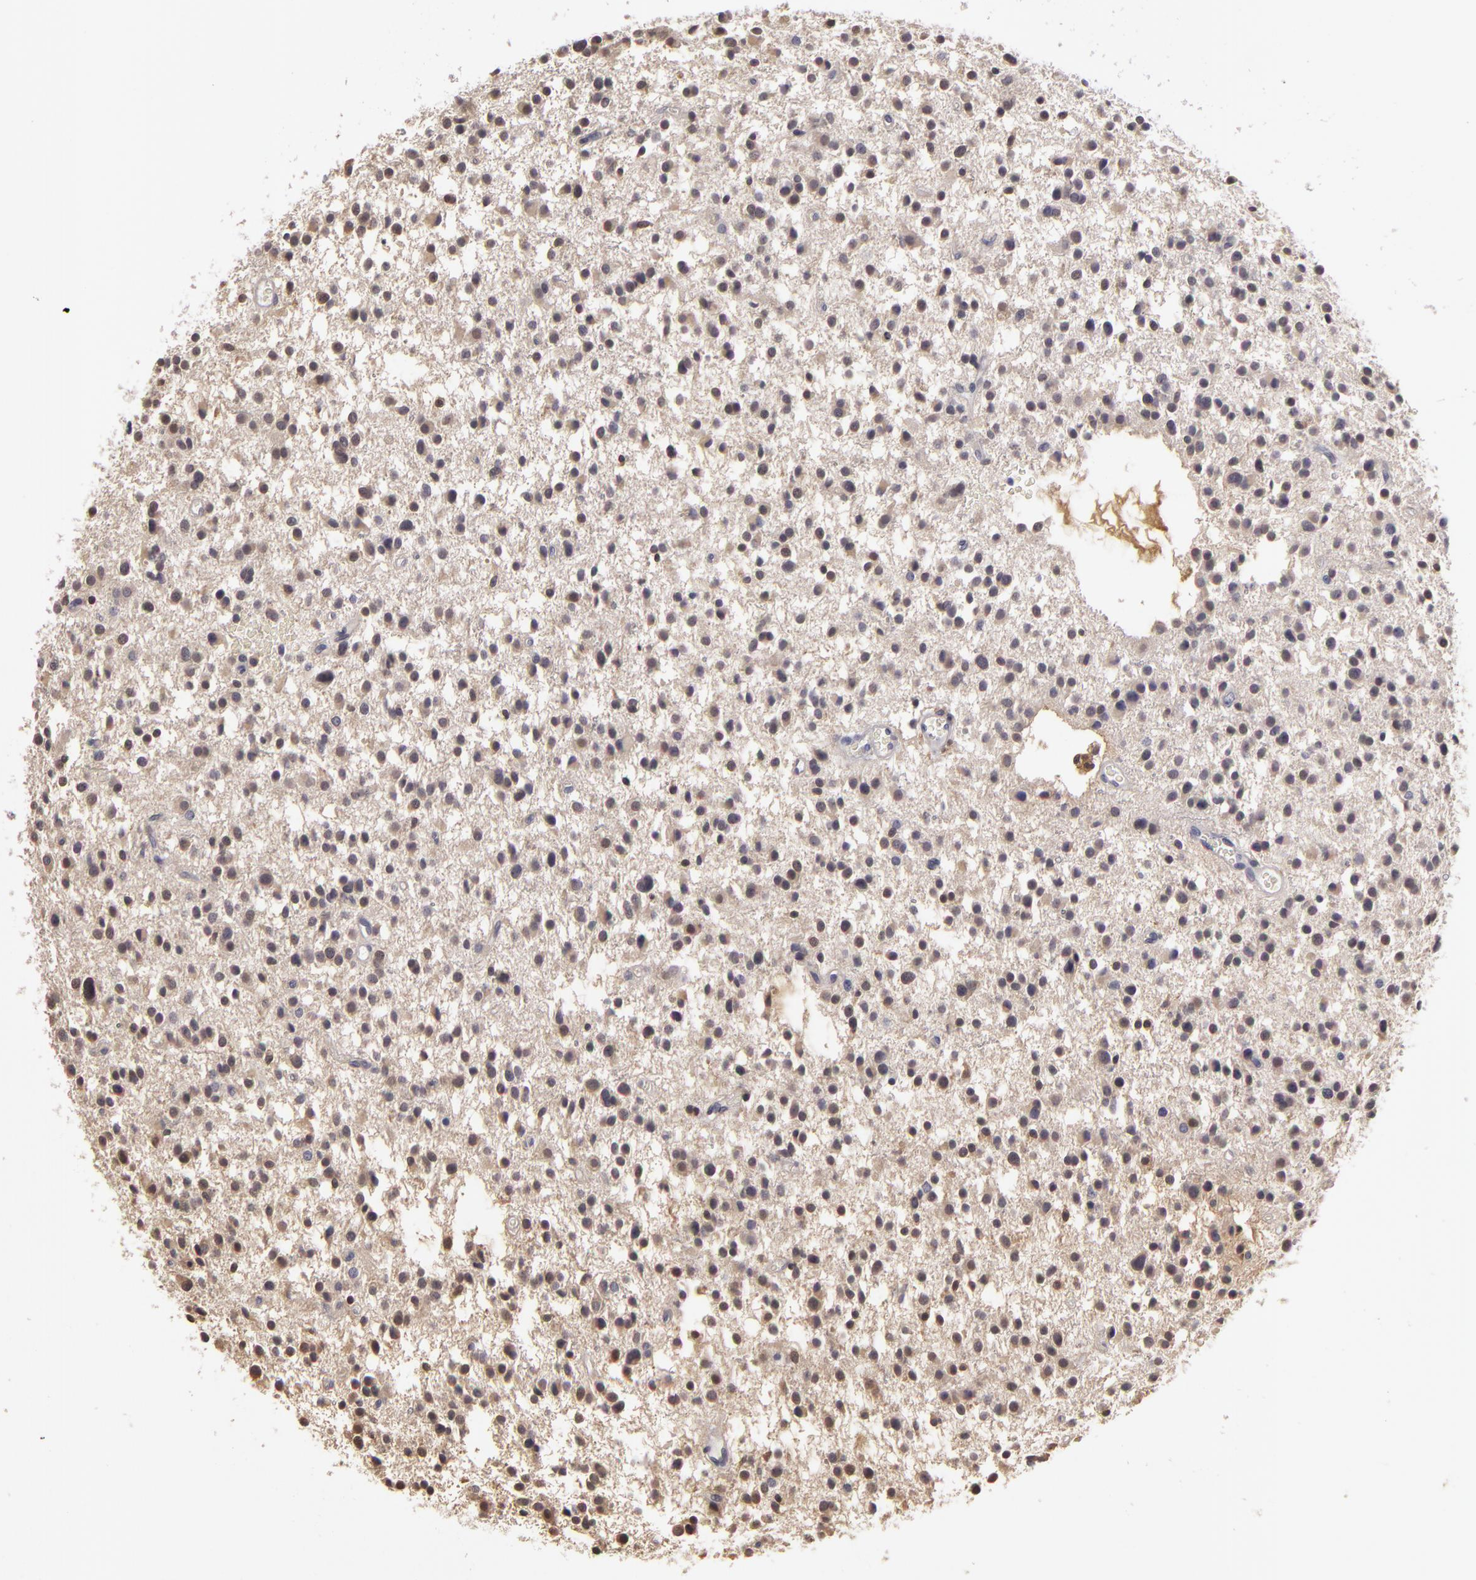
{"staining": {"intensity": "negative", "quantity": "none", "location": "none"}, "tissue": "glioma", "cell_type": "Tumor cells", "image_type": "cancer", "snomed": [{"axis": "morphology", "description": "Glioma, malignant, Low grade"}, {"axis": "topography", "description": "Brain"}], "caption": "High magnification brightfield microscopy of glioma stained with DAB (brown) and counterstained with hematoxylin (blue): tumor cells show no significant expression.", "gene": "GNPDA1", "patient": {"sex": "female", "age": 36}}